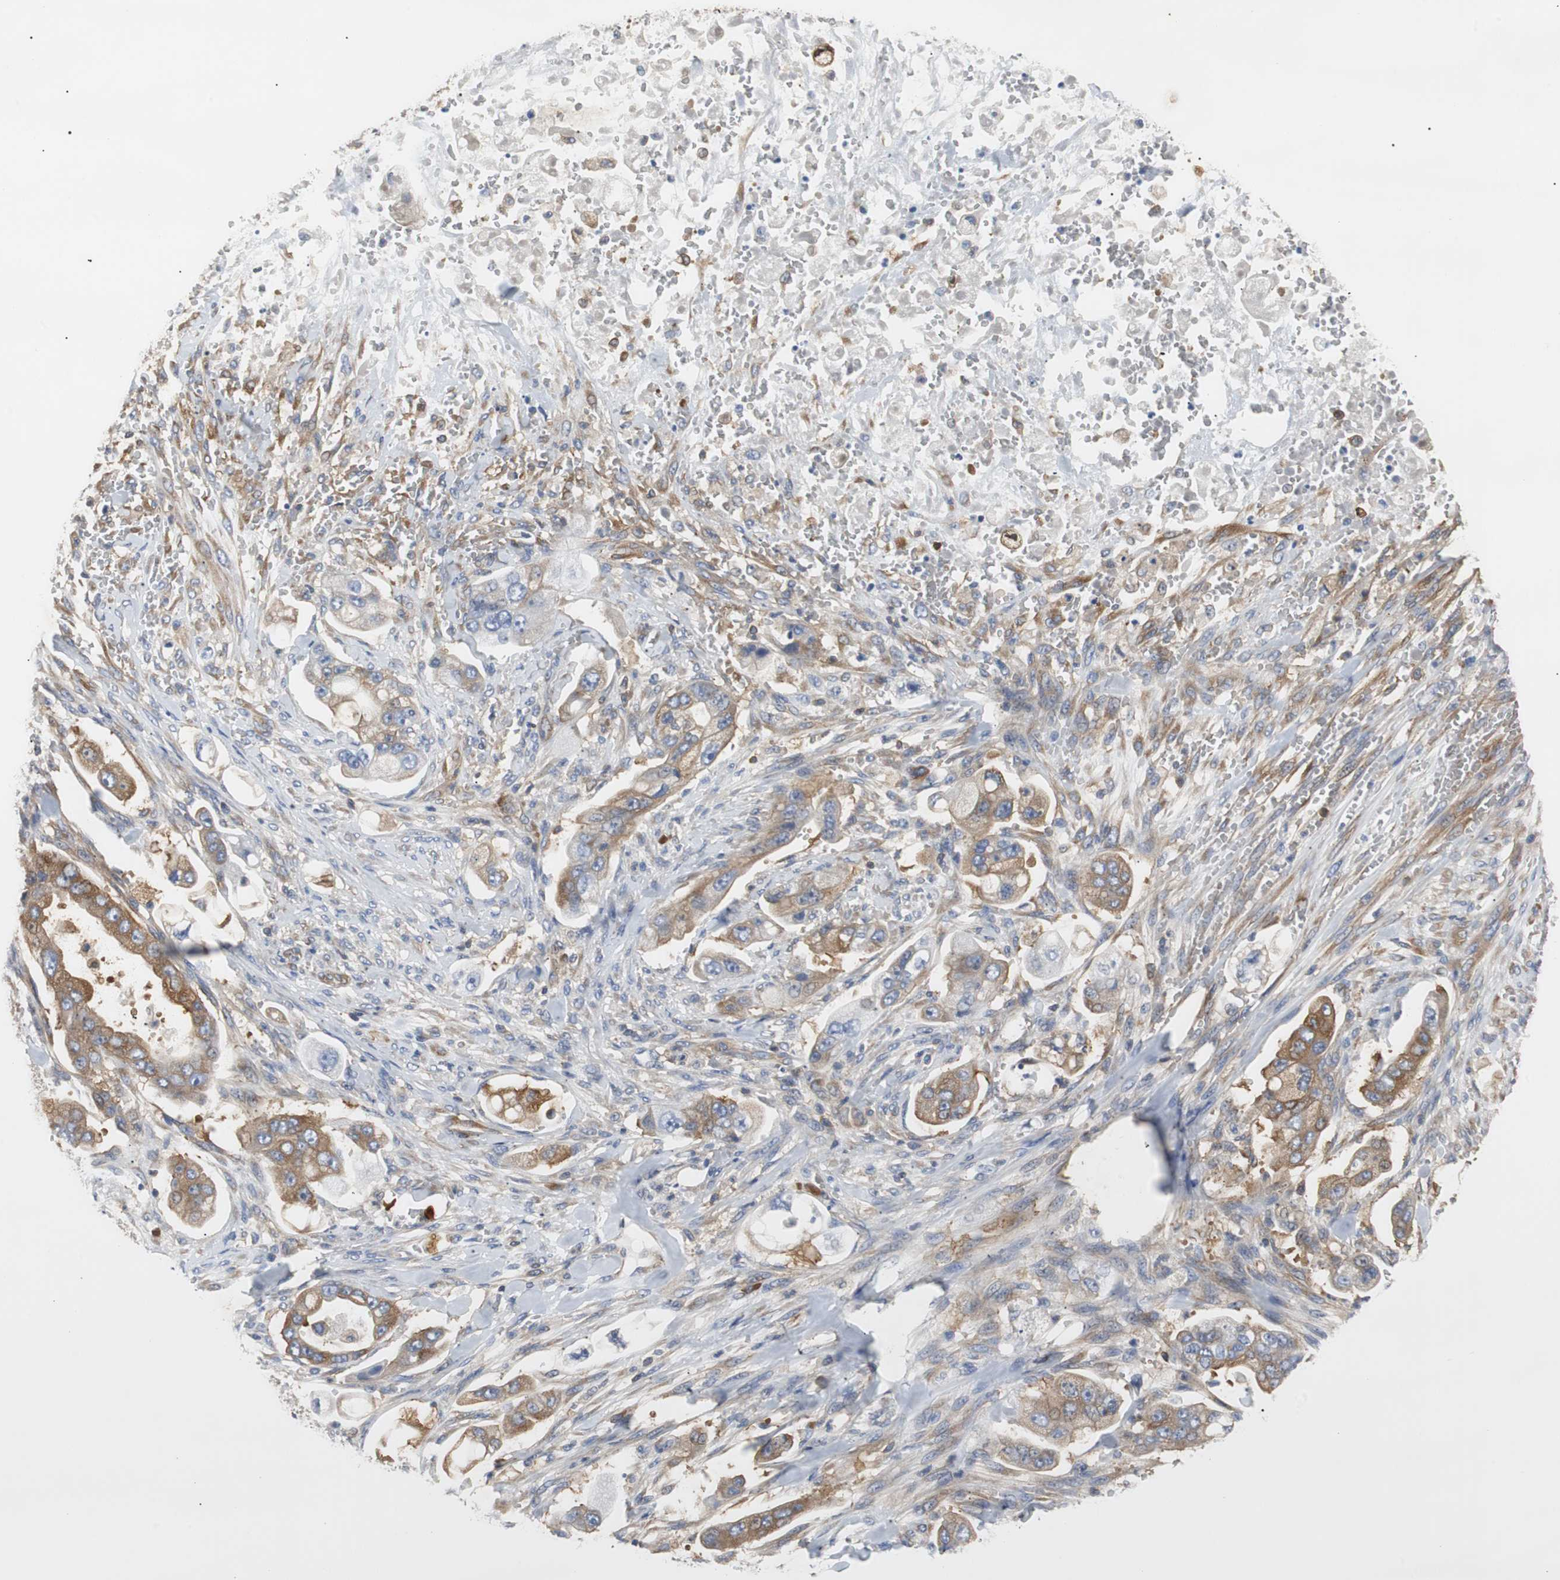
{"staining": {"intensity": "moderate", "quantity": "25%-75%", "location": "cytoplasmic/membranous"}, "tissue": "stomach cancer", "cell_type": "Tumor cells", "image_type": "cancer", "snomed": [{"axis": "morphology", "description": "Adenocarcinoma, NOS"}, {"axis": "topography", "description": "Stomach"}], "caption": "A photomicrograph showing moderate cytoplasmic/membranous positivity in about 25%-75% of tumor cells in stomach cancer, as visualized by brown immunohistochemical staining.", "gene": "GYS1", "patient": {"sex": "male", "age": 62}}